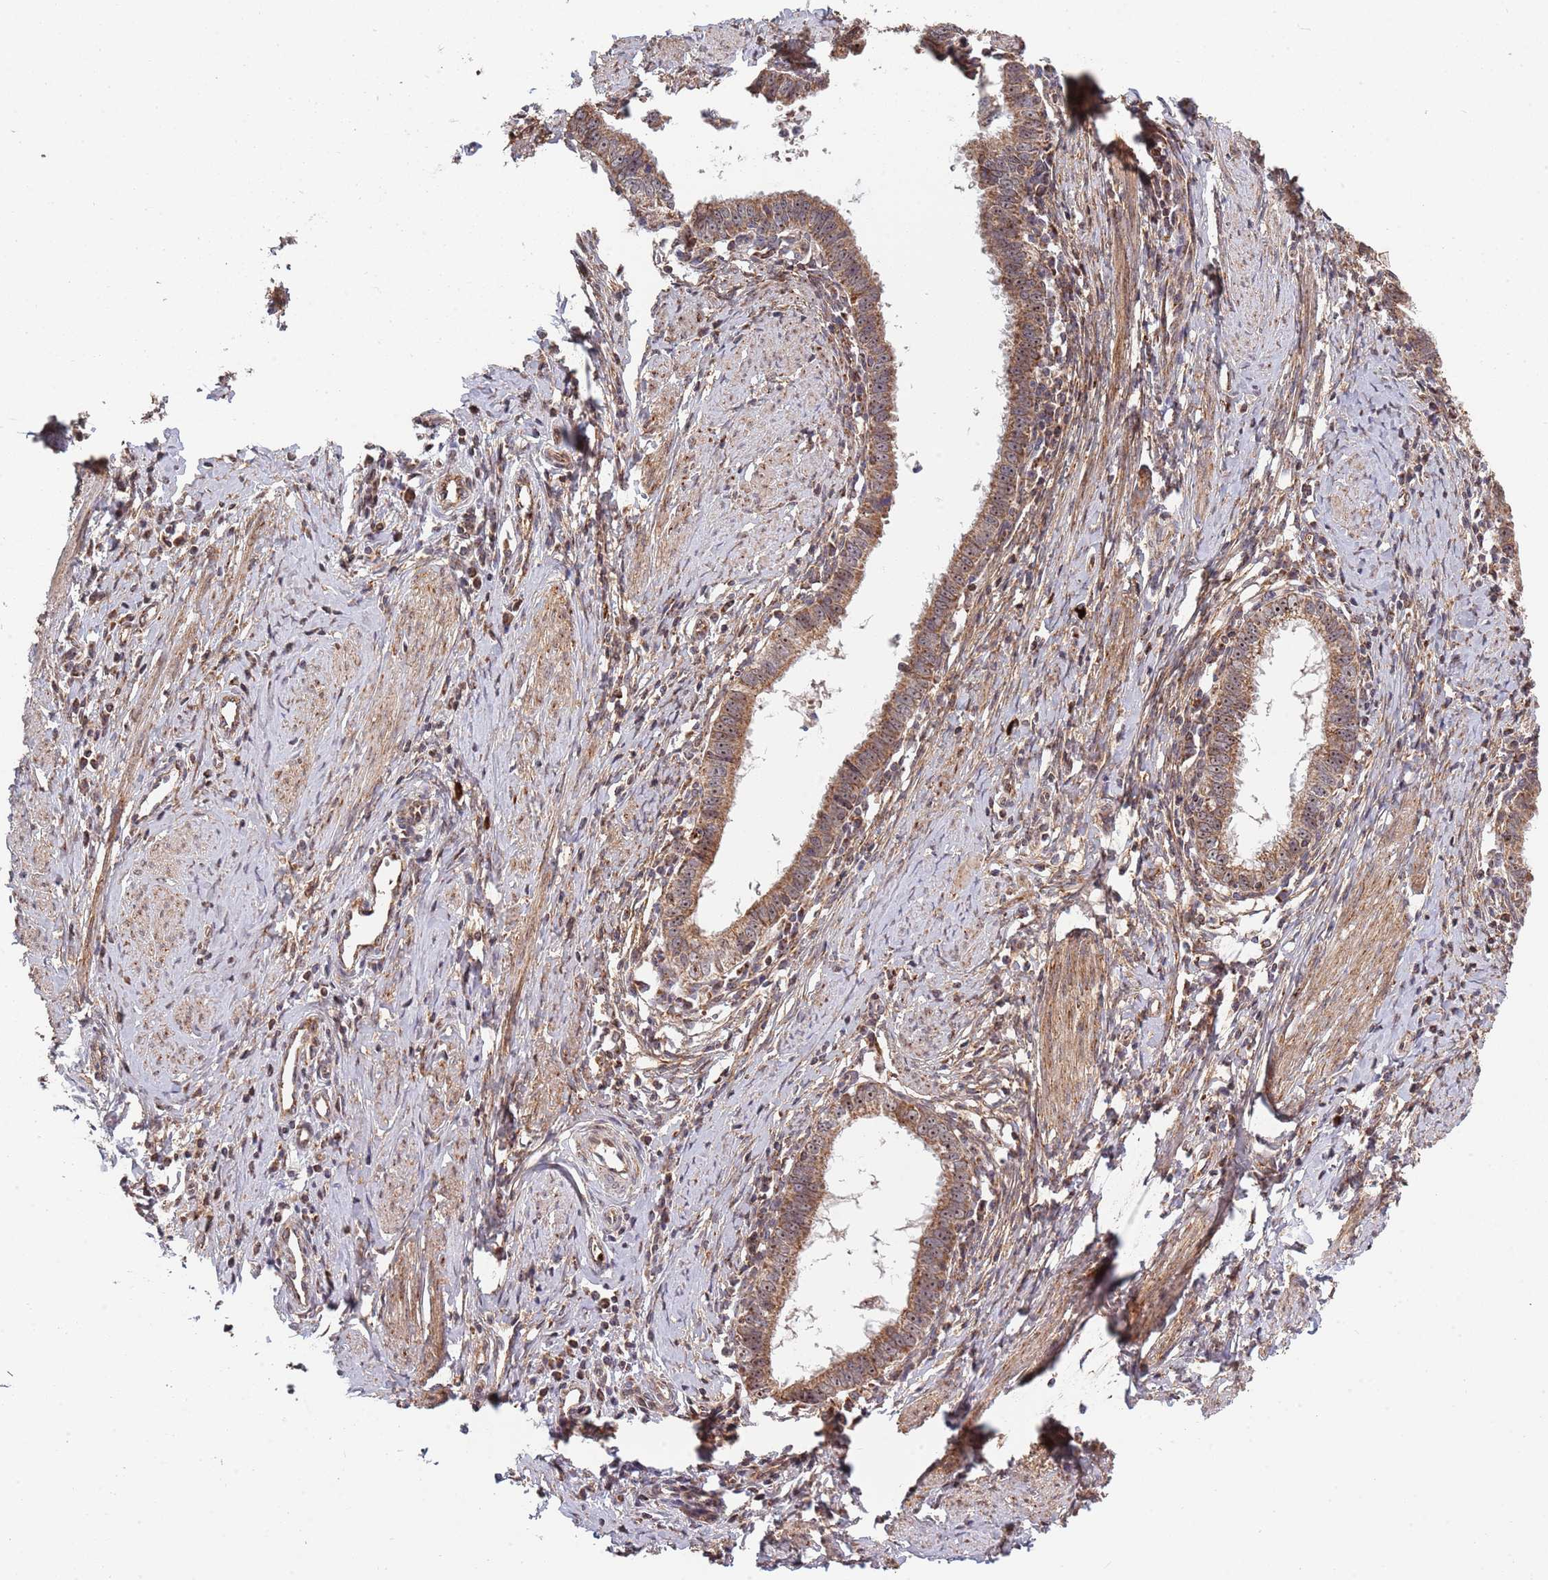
{"staining": {"intensity": "moderate", "quantity": ">75%", "location": "cytoplasmic/membranous"}, "tissue": "cervical cancer", "cell_type": "Tumor cells", "image_type": "cancer", "snomed": [{"axis": "morphology", "description": "Adenocarcinoma, NOS"}, {"axis": "topography", "description": "Cervix"}], "caption": "Cervical adenocarcinoma was stained to show a protein in brown. There is medium levels of moderate cytoplasmic/membranous staining in about >75% of tumor cells.", "gene": "DCHS1", "patient": {"sex": "female", "age": 36}}